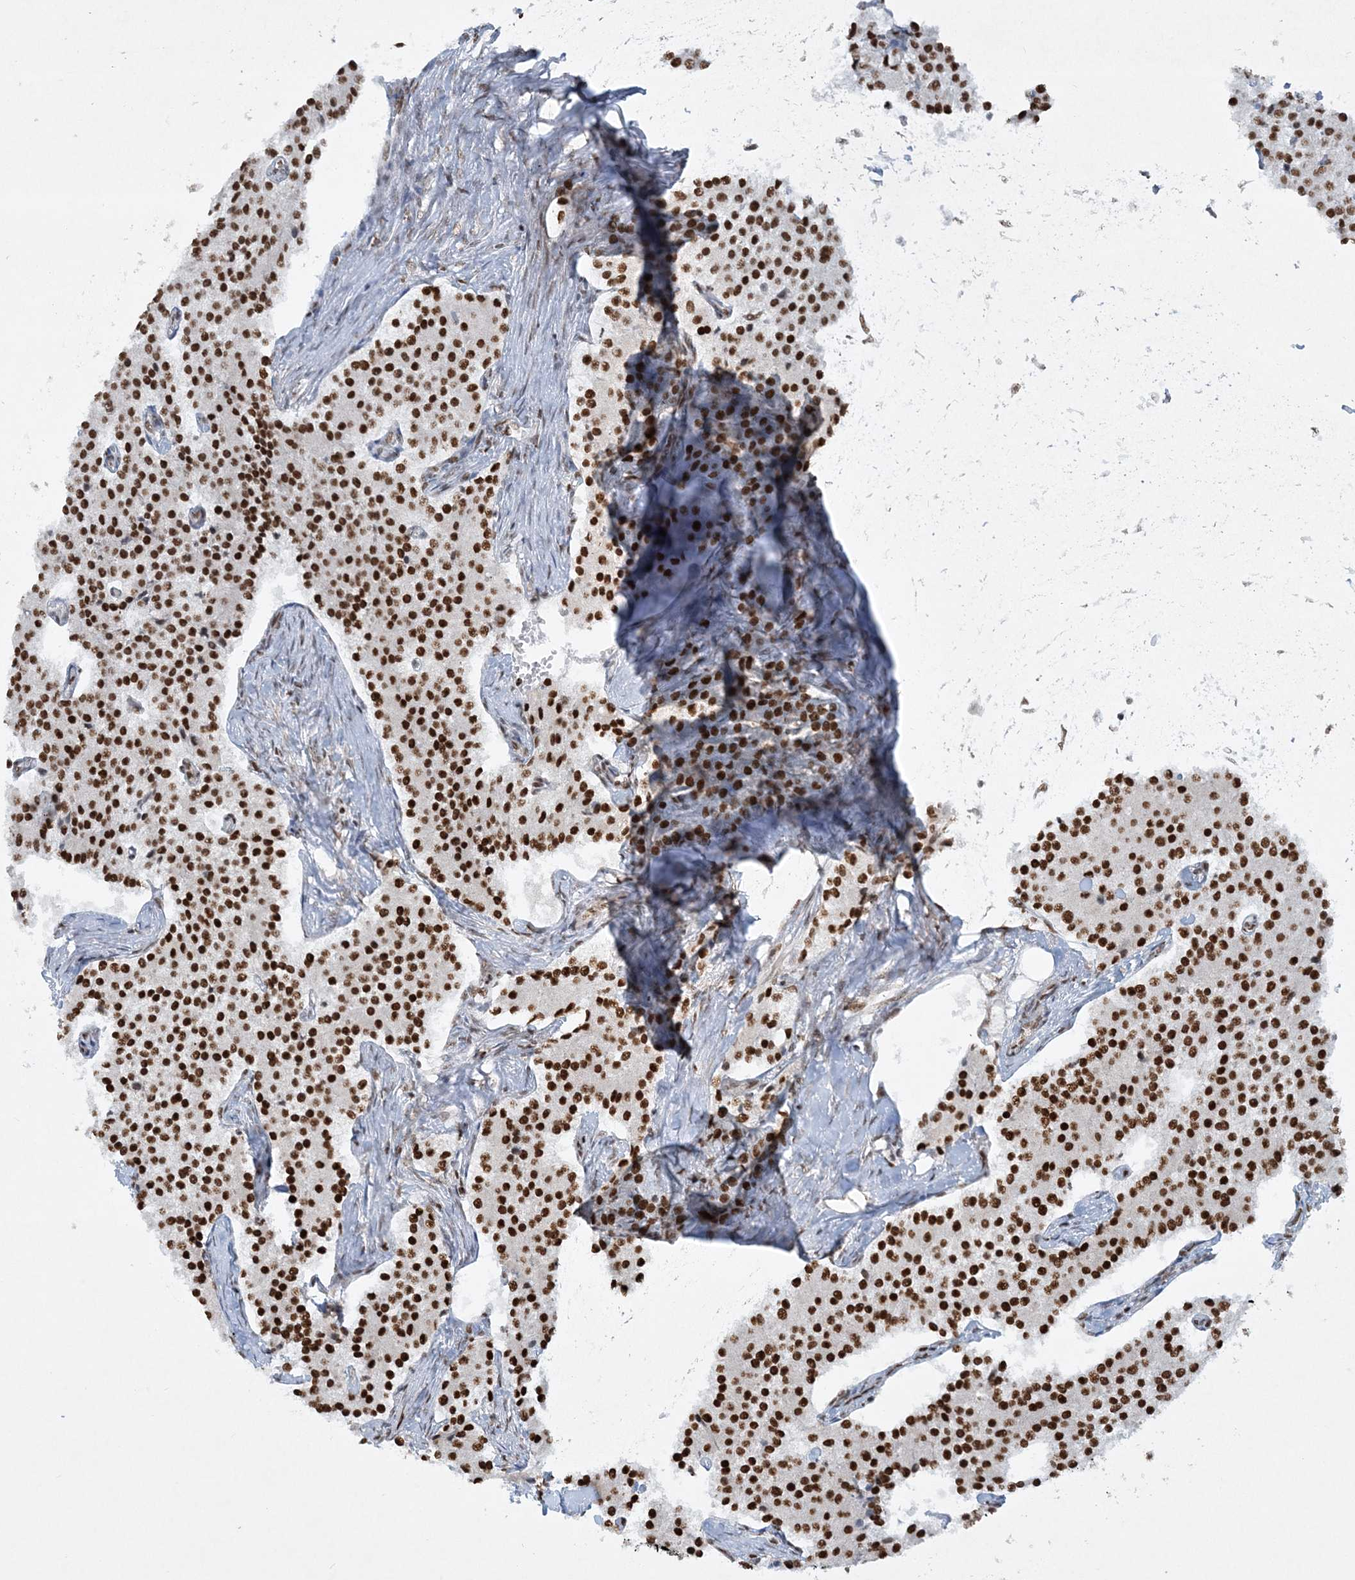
{"staining": {"intensity": "strong", "quantity": ">75%", "location": "nuclear"}, "tissue": "carcinoid", "cell_type": "Tumor cells", "image_type": "cancer", "snomed": [{"axis": "morphology", "description": "Carcinoid, malignant, NOS"}, {"axis": "topography", "description": "Colon"}], "caption": "Immunohistochemistry (DAB) staining of human carcinoid (malignant) demonstrates strong nuclear protein expression in about >75% of tumor cells.", "gene": "DELE1", "patient": {"sex": "female", "age": 52}}